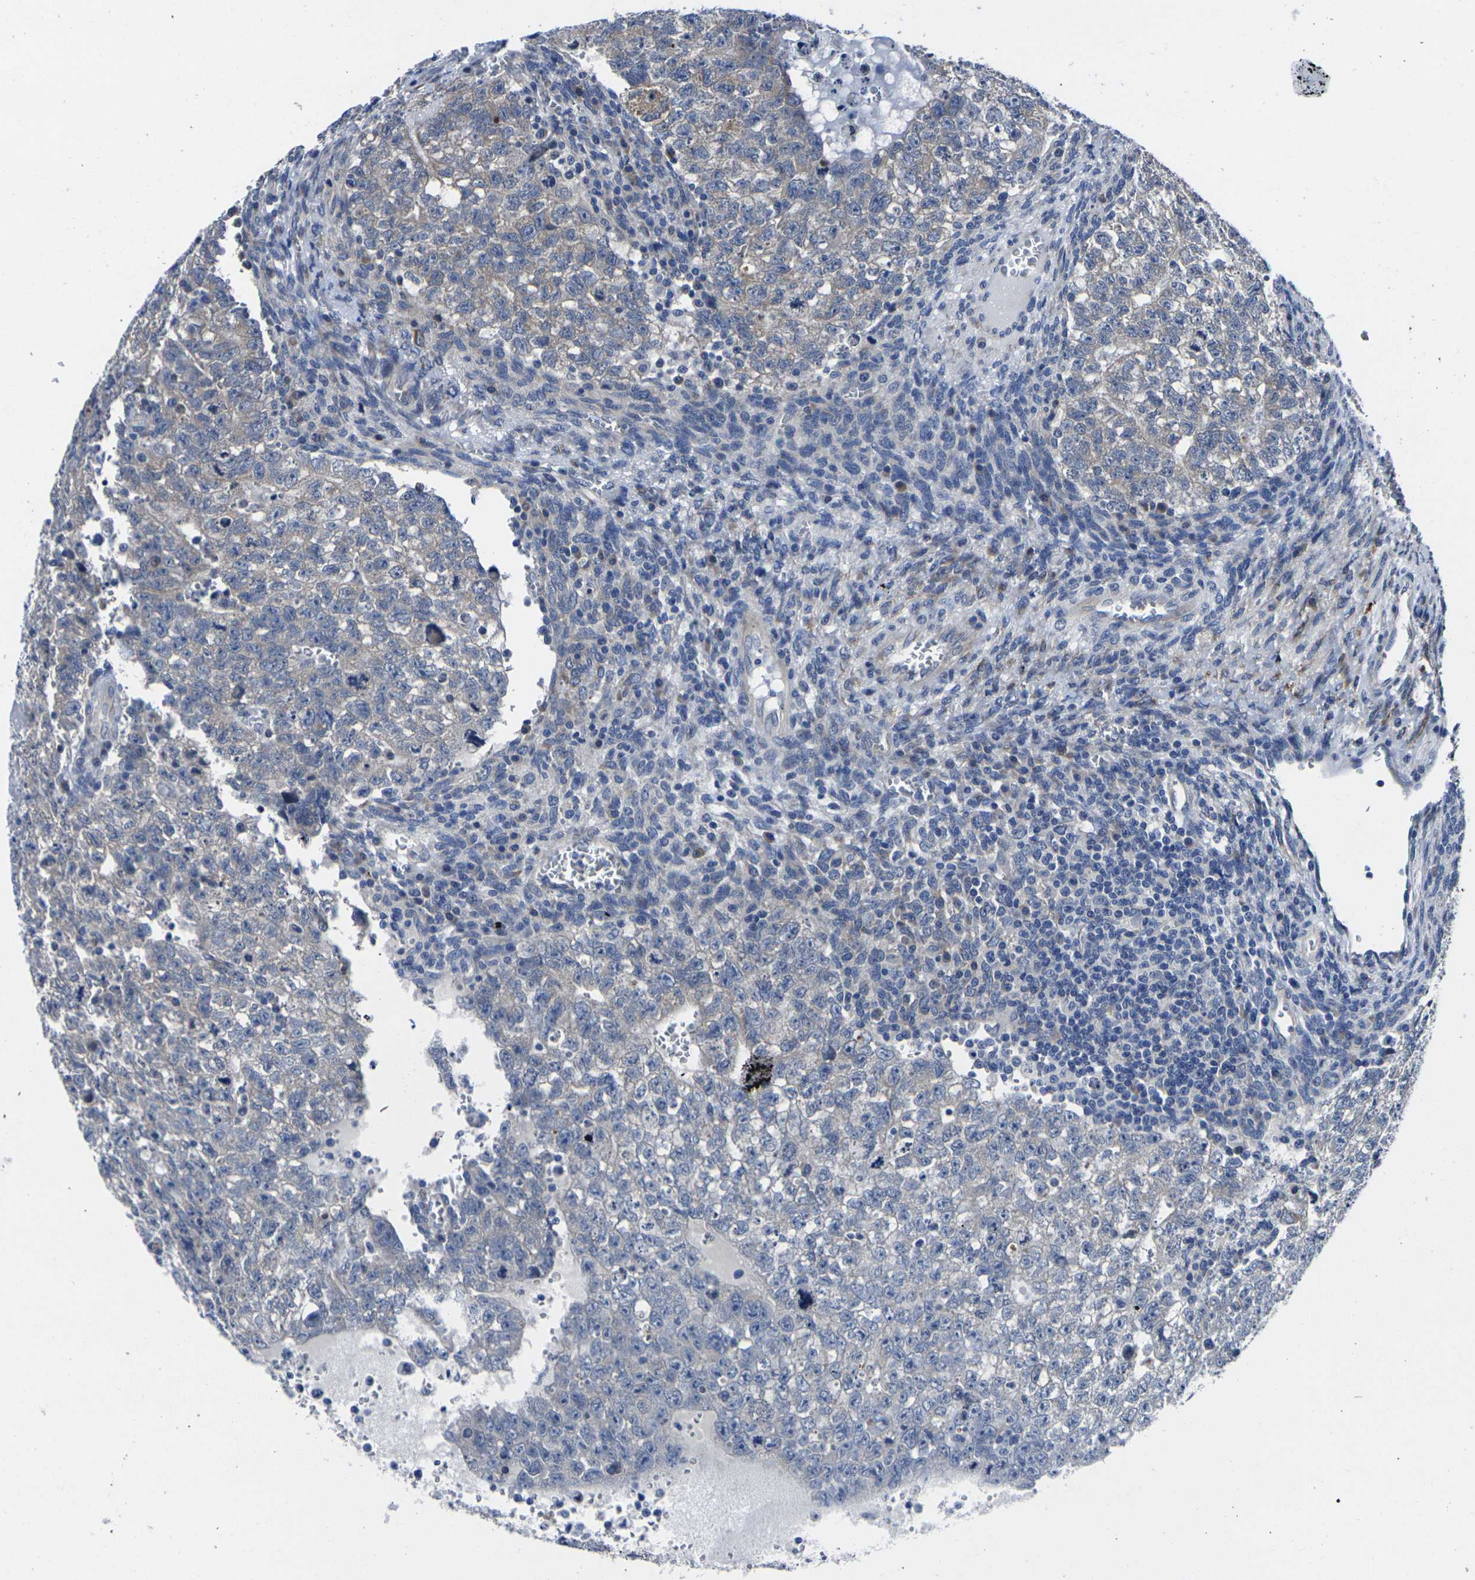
{"staining": {"intensity": "weak", "quantity": "25%-75%", "location": "cytoplasmic/membranous"}, "tissue": "testis cancer", "cell_type": "Tumor cells", "image_type": "cancer", "snomed": [{"axis": "morphology", "description": "Seminoma, NOS"}, {"axis": "morphology", "description": "Carcinoma, Embryonal, NOS"}, {"axis": "topography", "description": "Testis"}], "caption": "Protein positivity by IHC demonstrates weak cytoplasmic/membranous staining in about 25%-75% of tumor cells in testis seminoma. Immunohistochemistry stains the protein in brown and the nuclei are stained blue.", "gene": "CYP2C8", "patient": {"sex": "male", "age": 38}}